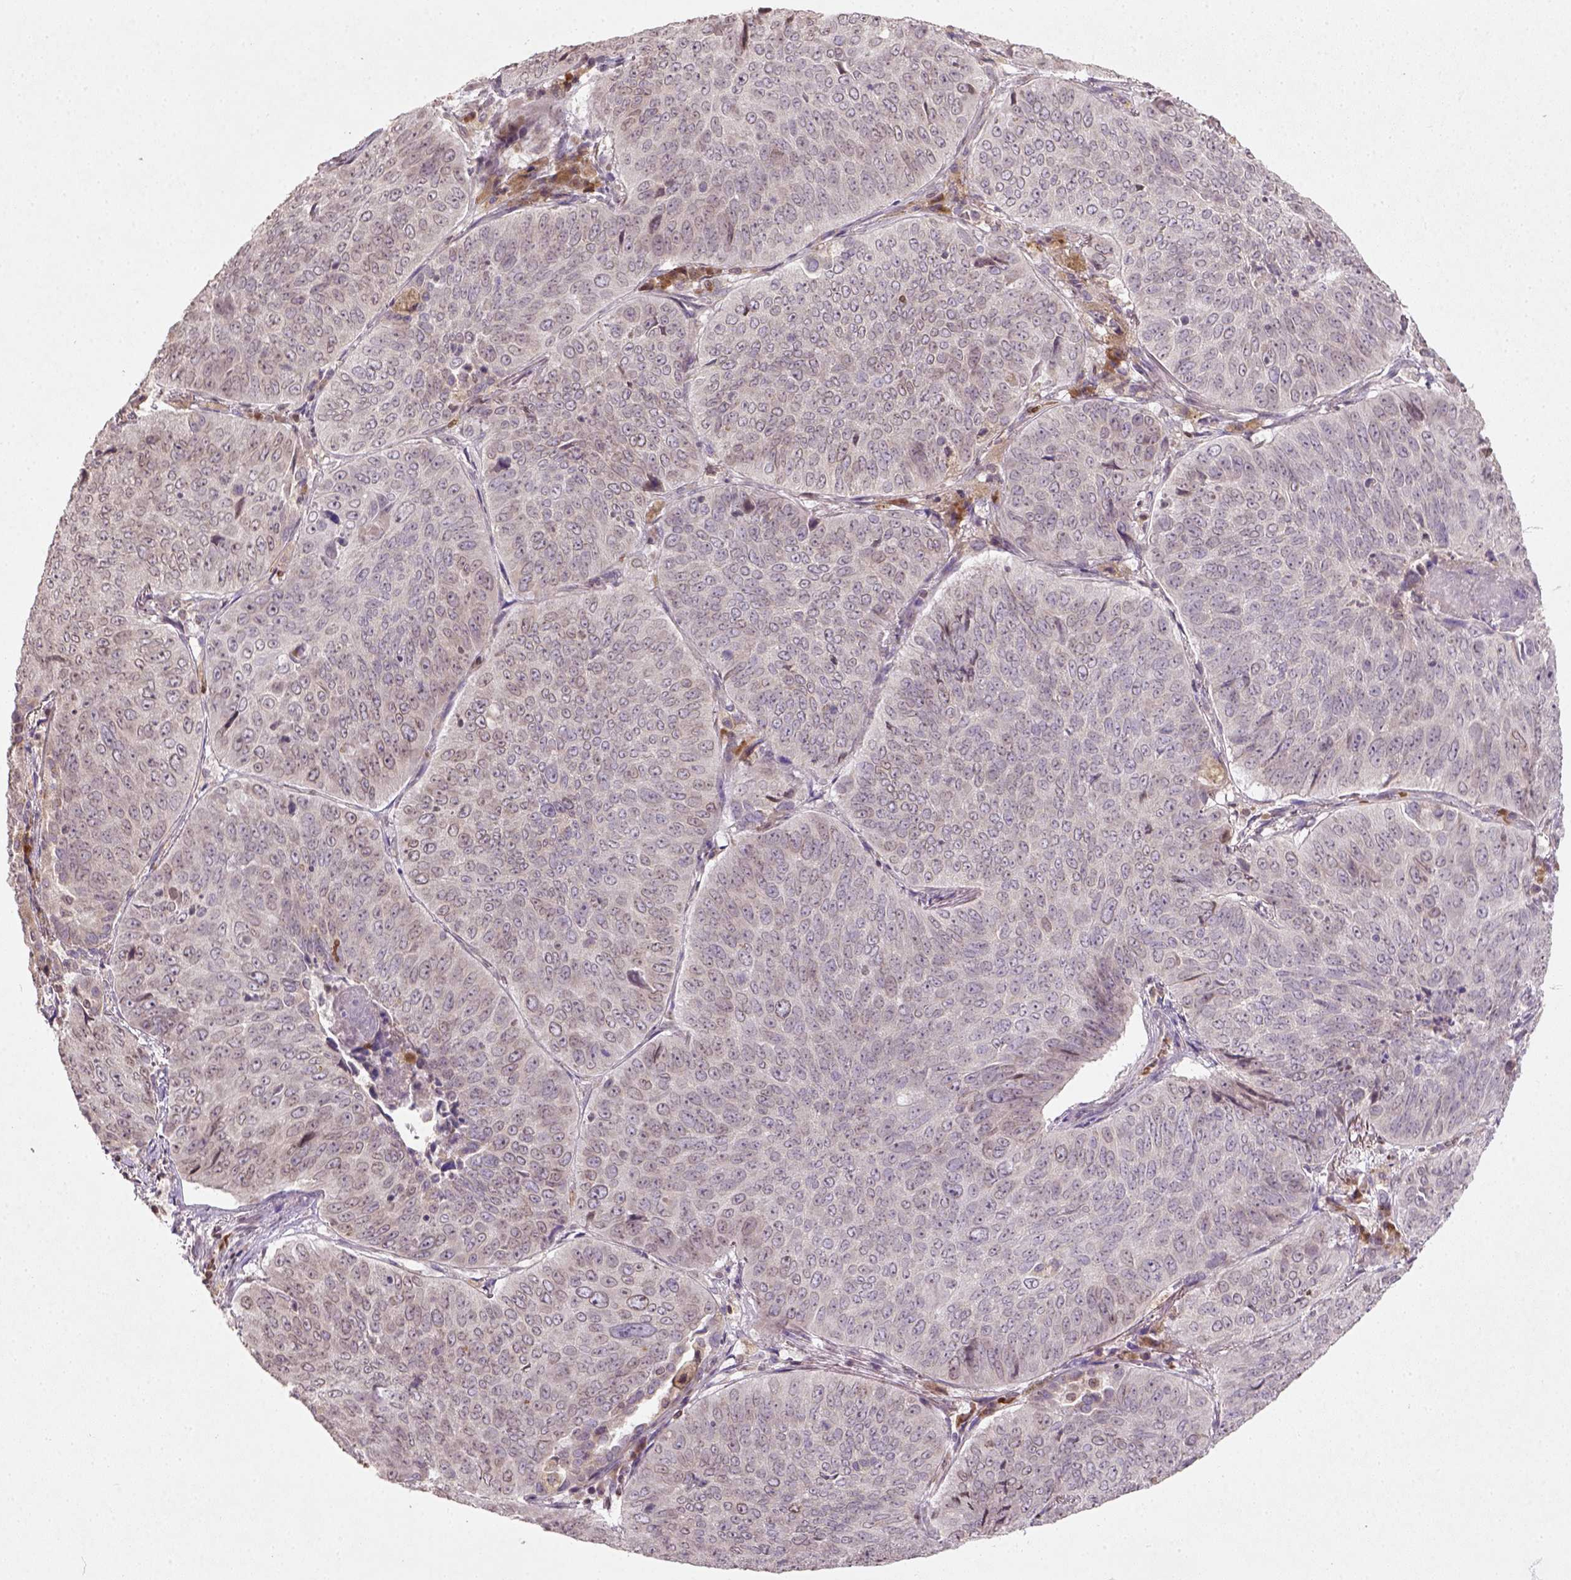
{"staining": {"intensity": "weak", "quantity": "<25%", "location": "nuclear"}, "tissue": "lung cancer", "cell_type": "Tumor cells", "image_type": "cancer", "snomed": [{"axis": "morphology", "description": "Normal tissue, NOS"}, {"axis": "morphology", "description": "Squamous cell carcinoma, NOS"}, {"axis": "topography", "description": "Bronchus"}, {"axis": "topography", "description": "Lung"}], "caption": "Human lung cancer stained for a protein using immunohistochemistry exhibits no positivity in tumor cells.", "gene": "NUDT3", "patient": {"sex": "male", "age": 64}}